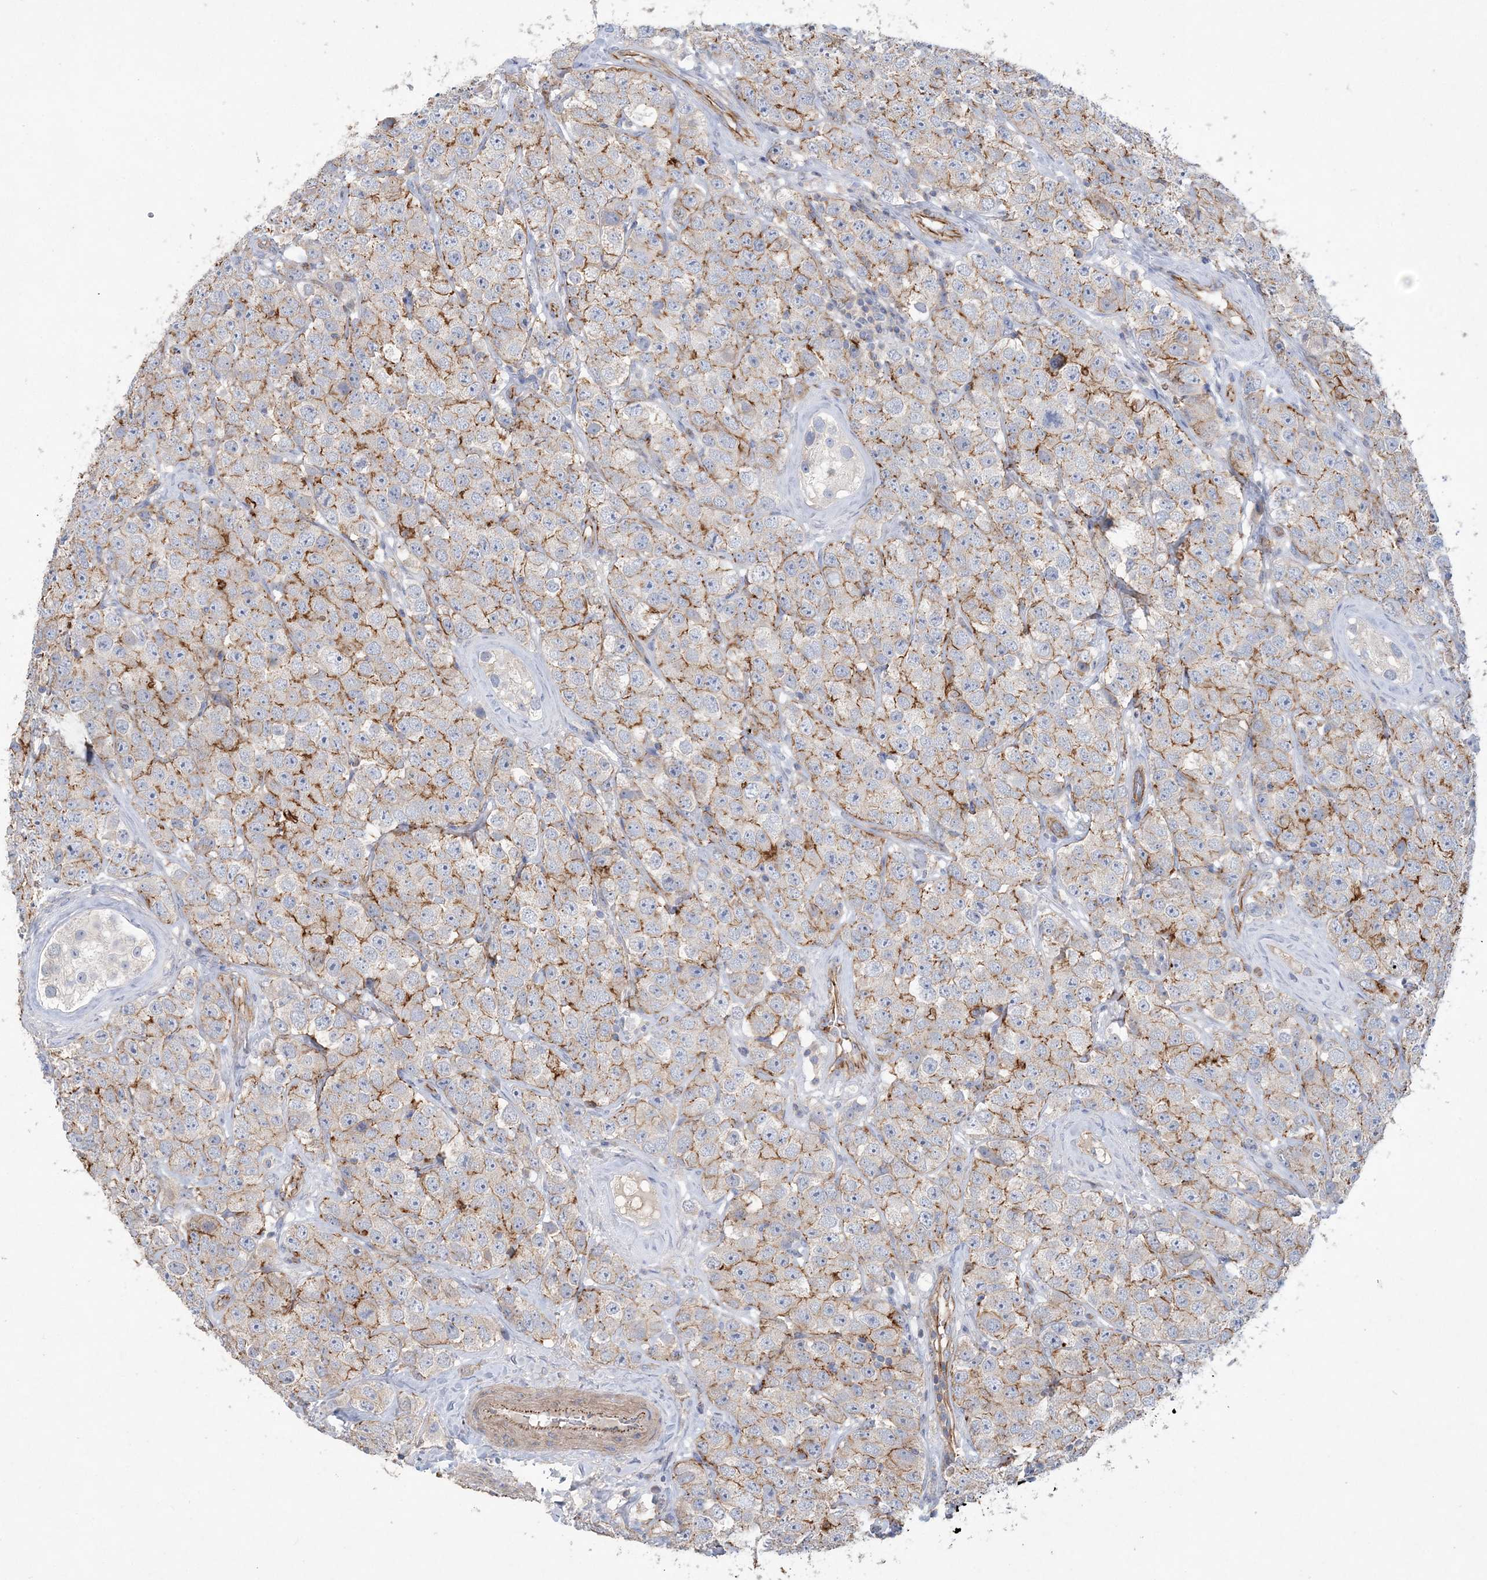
{"staining": {"intensity": "moderate", "quantity": "25%-75%", "location": "cytoplasmic/membranous"}, "tissue": "testis cancer", "cell_type": "Tumor cells", "image_type": "cancer", "snomed": [{"axis": "morphology", "description": "Seminoma, NOS"}, {"axis": "topography", "description": "Testis"}], "caption": "Moderate cytoplasmic/membranous staining is identified in approximately 25%-75% of tumor cells in seminoma (testis). The staining was performed using DAB to visualize the protein expression in brown, while the nuclei were stained in blue with hematoxylin (Magnification: 20x).", "gene": "PIGC", "patient": {"sex": "male", "age": 28}}